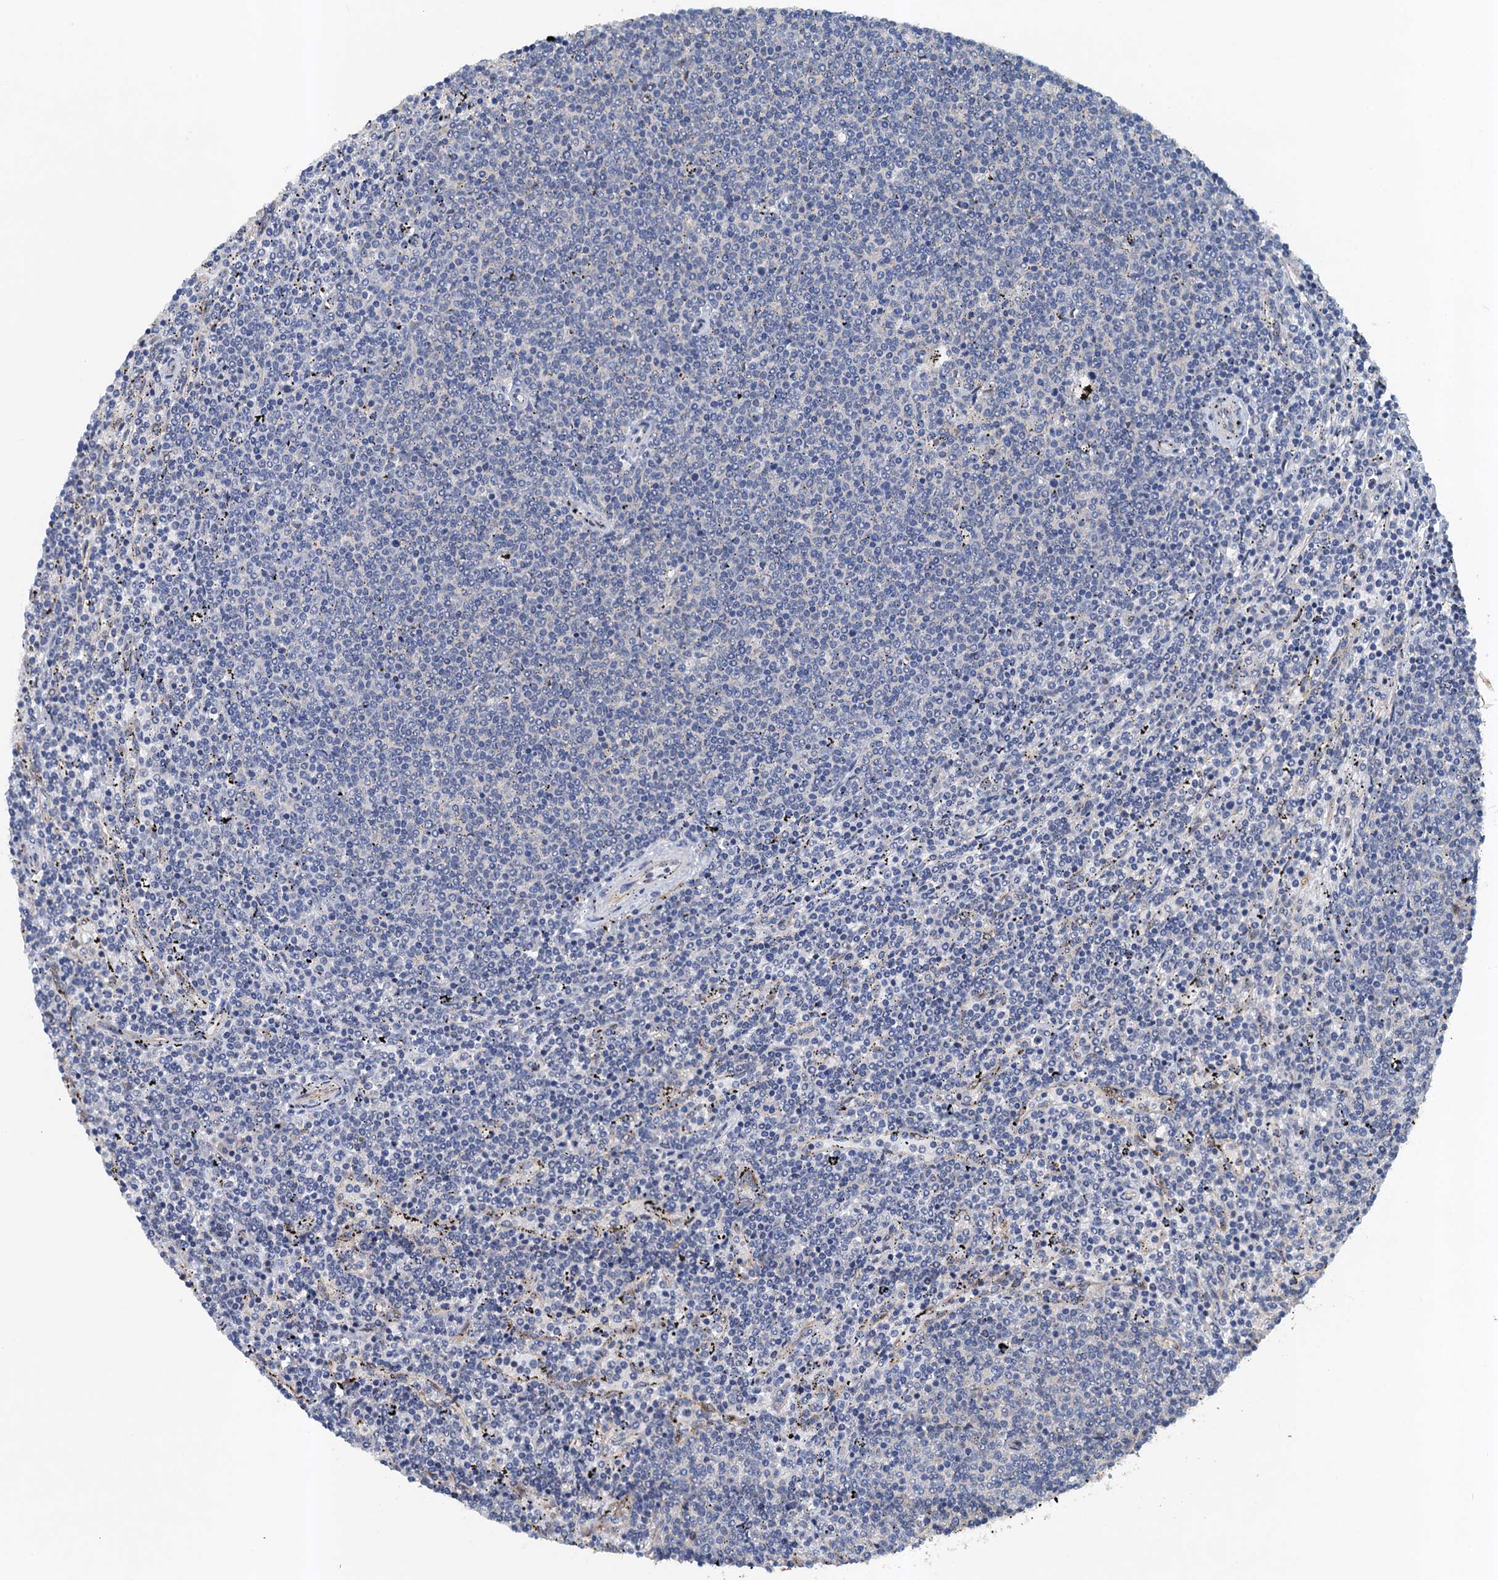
{"staining": {"intensity": "weak", "quantity": "<25%", "location": "cytoplasmic/membranous"}, "tissue": "lymphoma", "cell_type": "Tumor cells", "image_type": "cancer", "snomed": [{"axis": "morphology", "description": "Malignant lymphoma, non-Hodgkin's type, Low grade"}, {"axis": "topography", "description": "Spleen"}], "caption": "Tumor cells are negative for protein expression in human malignant lymphoma, non-Hodgkin's type (low-grade).", "gene": "NBEA", "patient": {"sex": "female", "age": 50}}